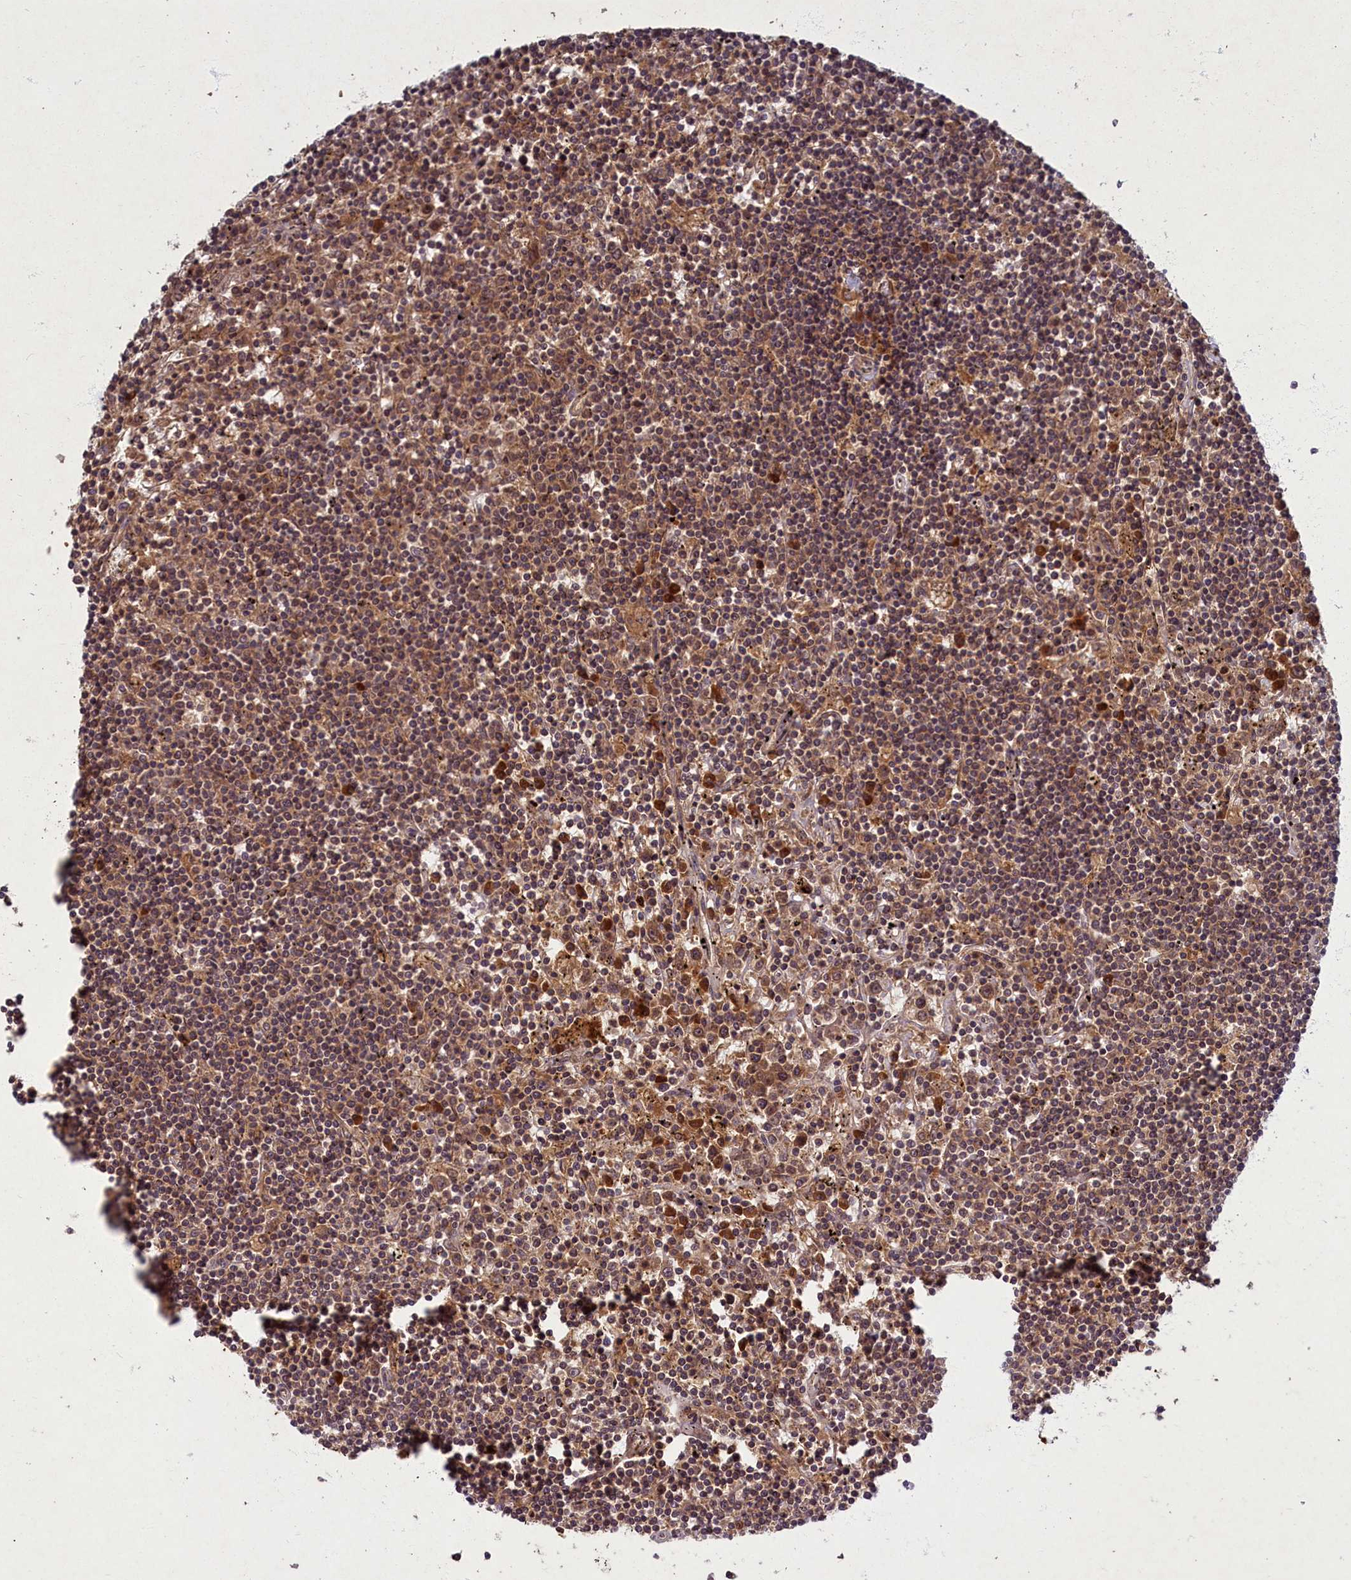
{"staining": {"intensity": "moderate", "quantity": "25%-75%", "location": "cytoplasmic/membranous"}, "tissue": "lymphoma", "cell_type": "Tumor cells", "image_type": "cancer", "snomed": [{"axis": "morphology", "description": "Malignant lymphoma, non-Hodgkin's type, Low grade"}, {"axis": "topography", "description": "Spleen"}], "caption": "Protein expression by IHC exhibits moderate cytoplasmic/membranous expression in about 25%-75% of tumor cells in lymphoma.", "gene": "BICD1", "patient": {"sex": "male", "age": 76}}